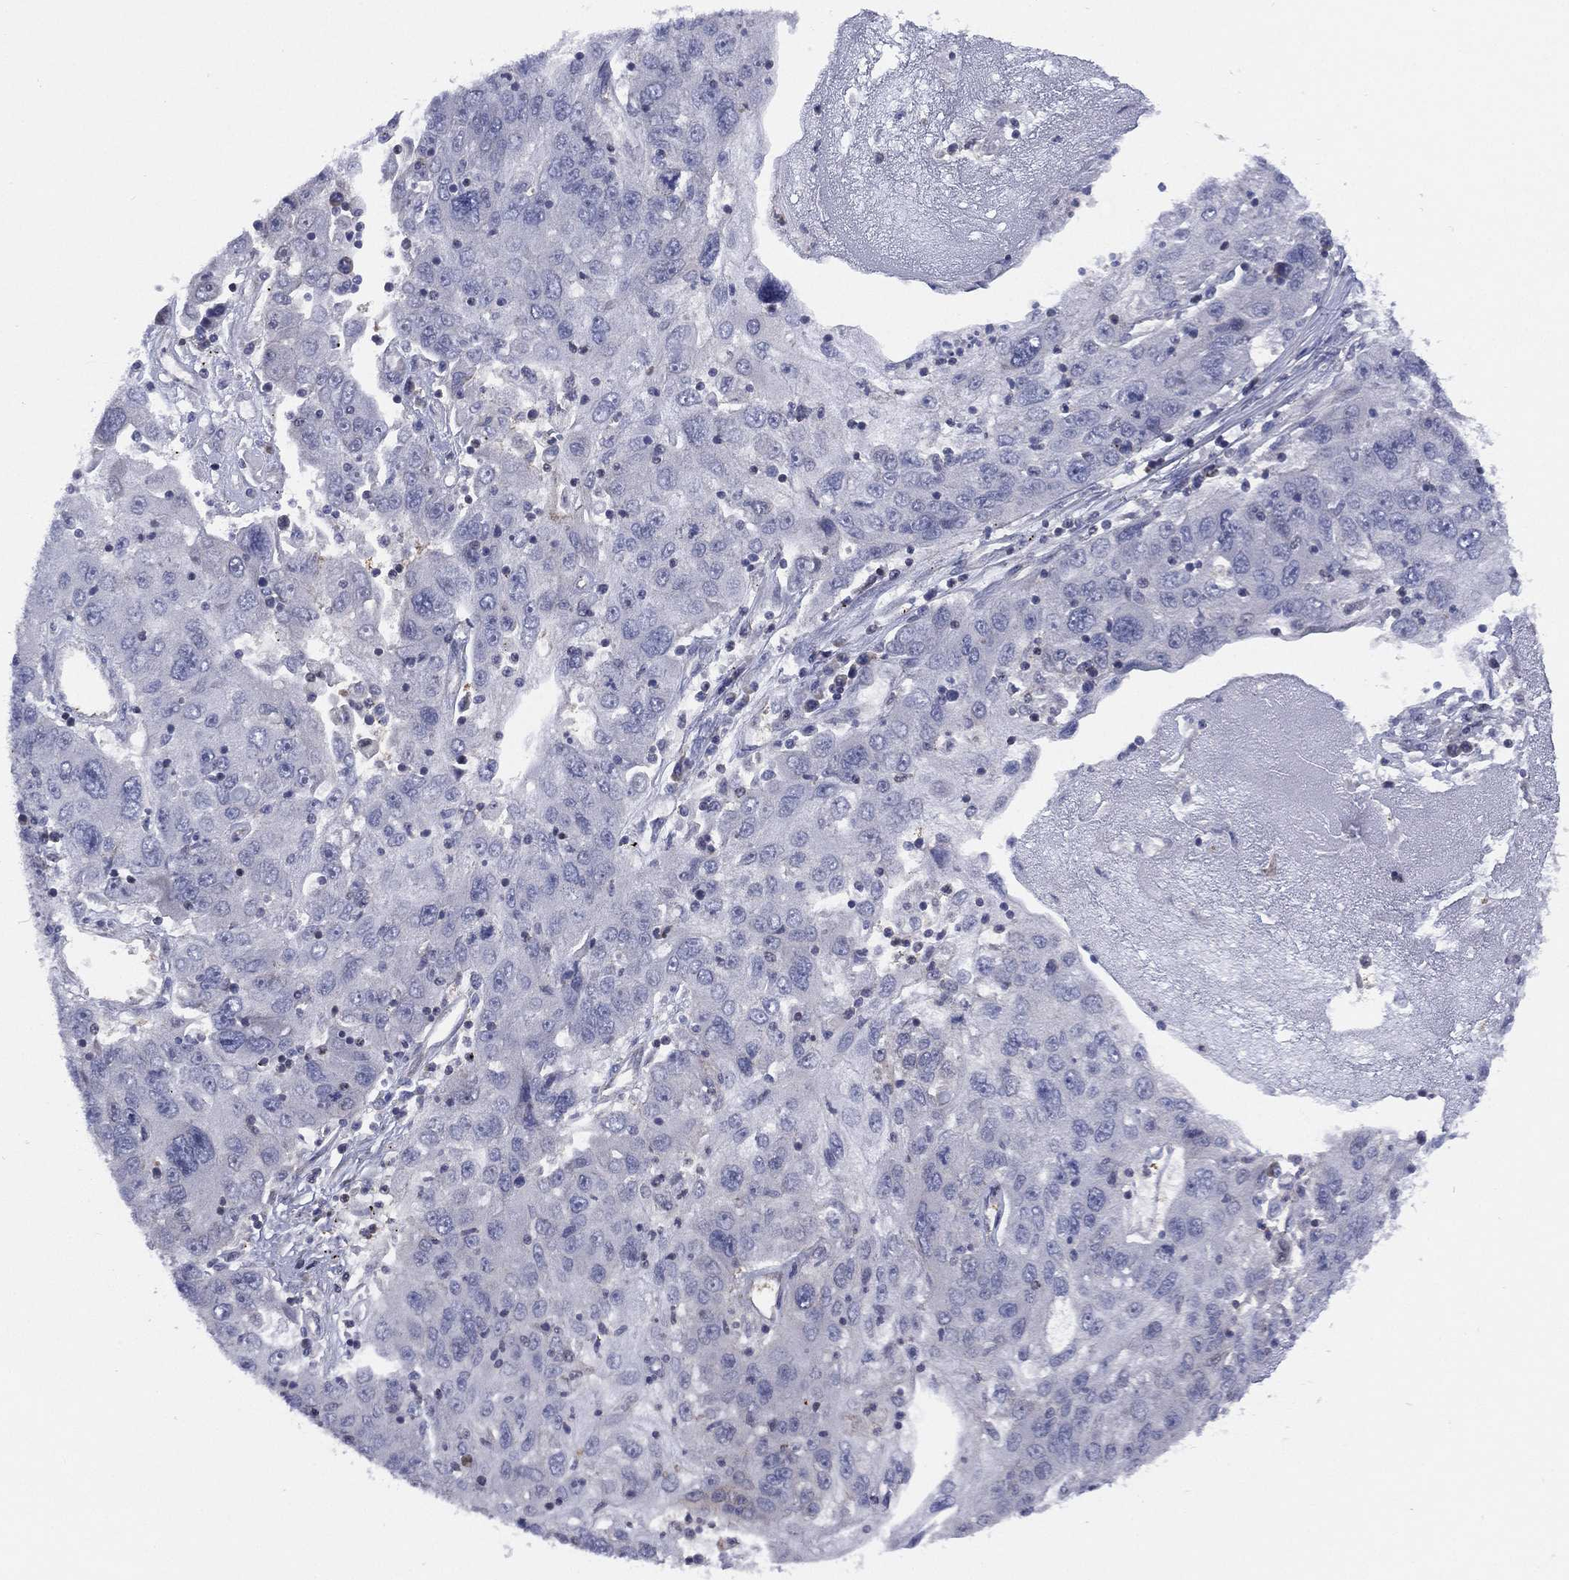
{"staining": {"intensity": "negative", "quantity": "none", "location": "none"}, "tissue": "stomach cancer", "cell_type": "Tumor cells", "image_type": "cancer", "snomed": [{"axis": "morphology", "description": "Adenocarcinoma, NOS"}, {"axis": "topography", "description": "Stomach"}], "caption": "Stomach cancer (adenocarcinoma) stained for a protein using IHC exhibits no positivity tumor cells.", "gene": "SLC4A4", "patient": {"sex": "male", "age": 56}}